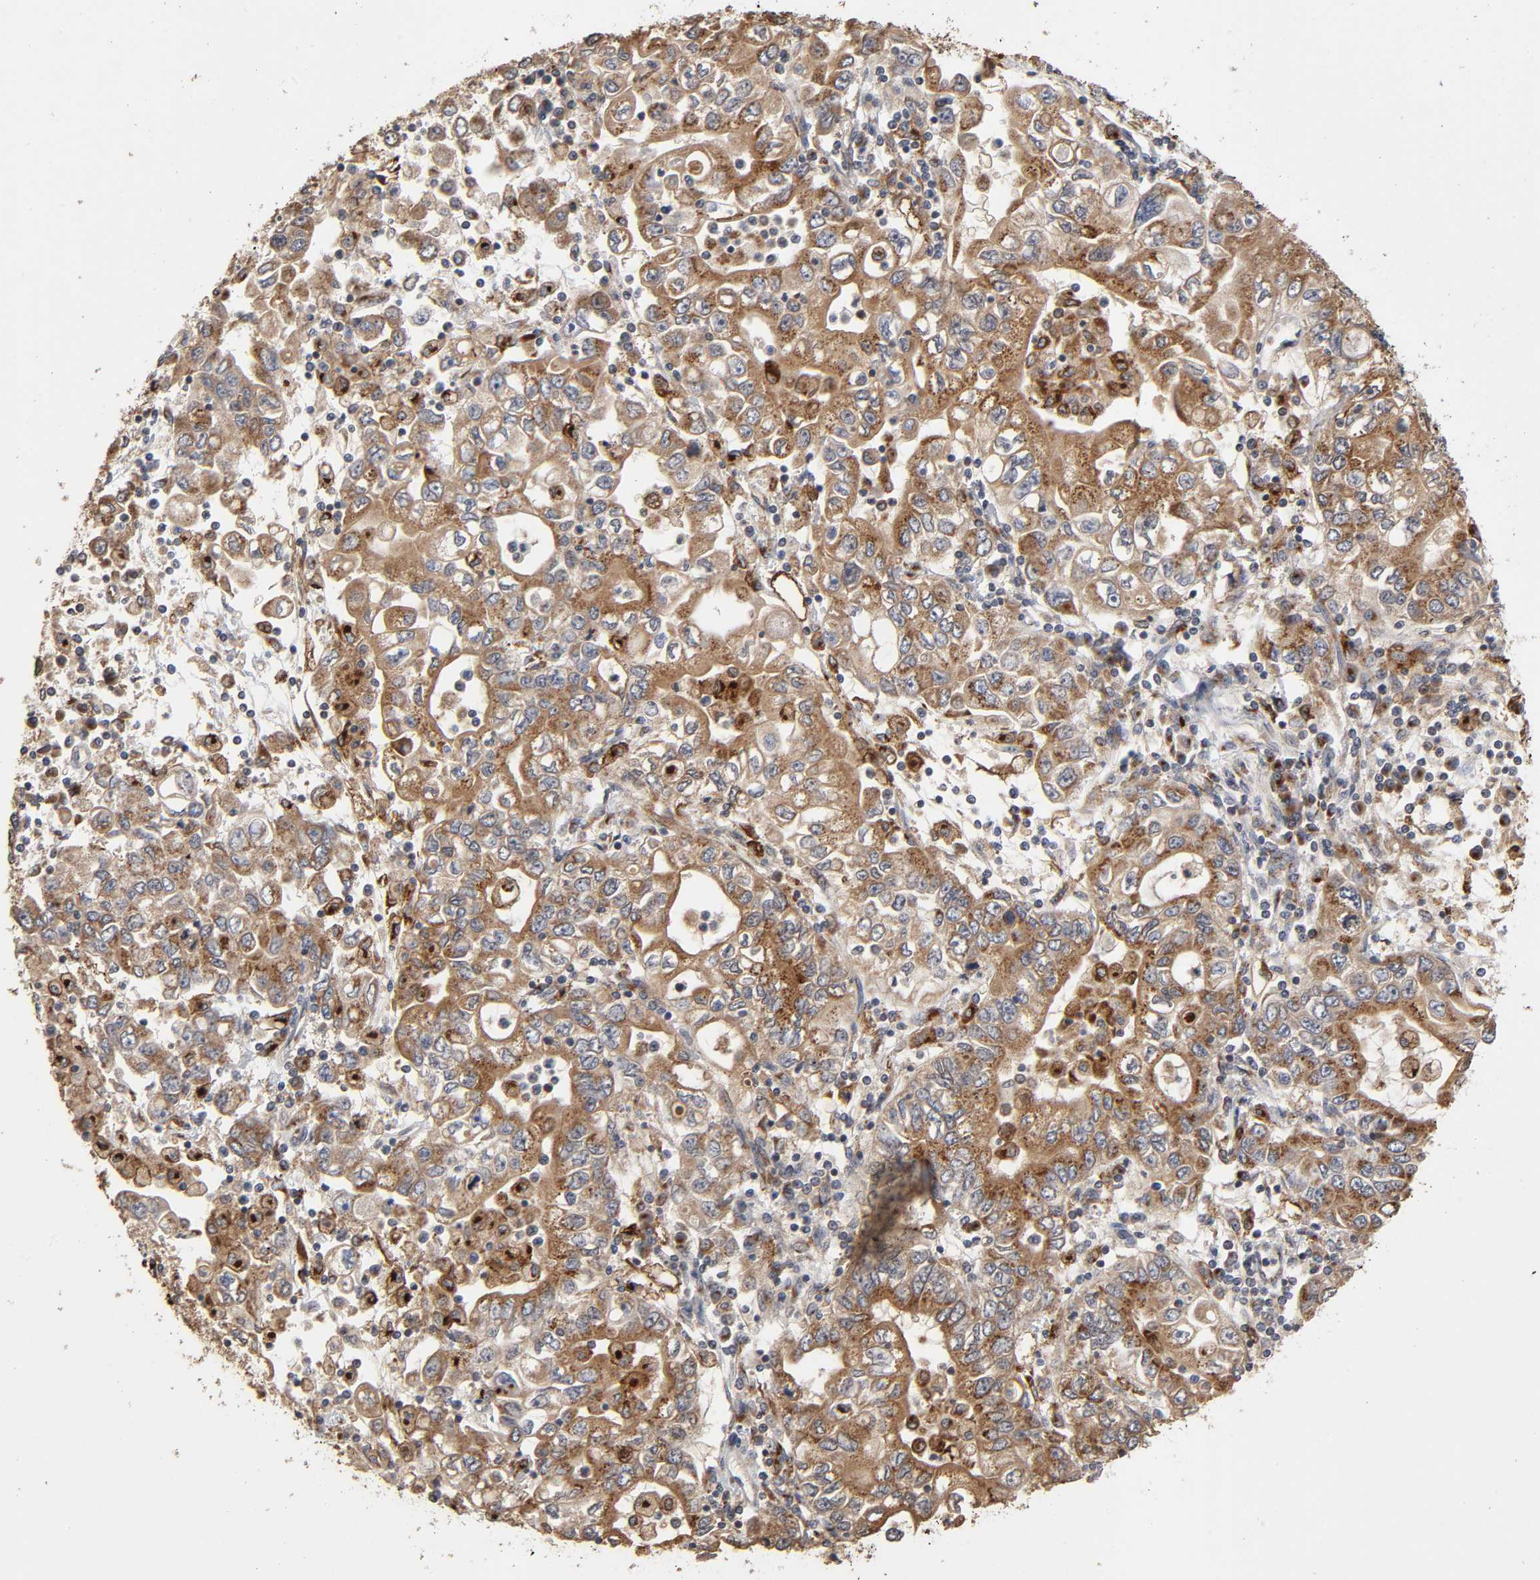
{"staining": {"intensity": "strong", "quantity": ">75%", "location": "cytoplasmic/membranous"}, "tissue": "stomach cancer", "cell_type": "Tumor cells", "image_type": "cancer", "snomed": [{"axis": "morphology", "description": "Adenocarcinoma, NOS"}, {"axis": "topography", "description": "Stomach, lower"}], "caption": "Immunohistochemical staining of stomach cancer (adenocarcinoma) displays high levels of strong cytoplasmic/membranous positivity in about >75% of tumor cells. Using DAB (brown) and hematoxylin (blue) stains, captured at high magnification using brightfield microscopy.", "gene": "GNPTG", "patient": {"sex": "female", "age": 72}}